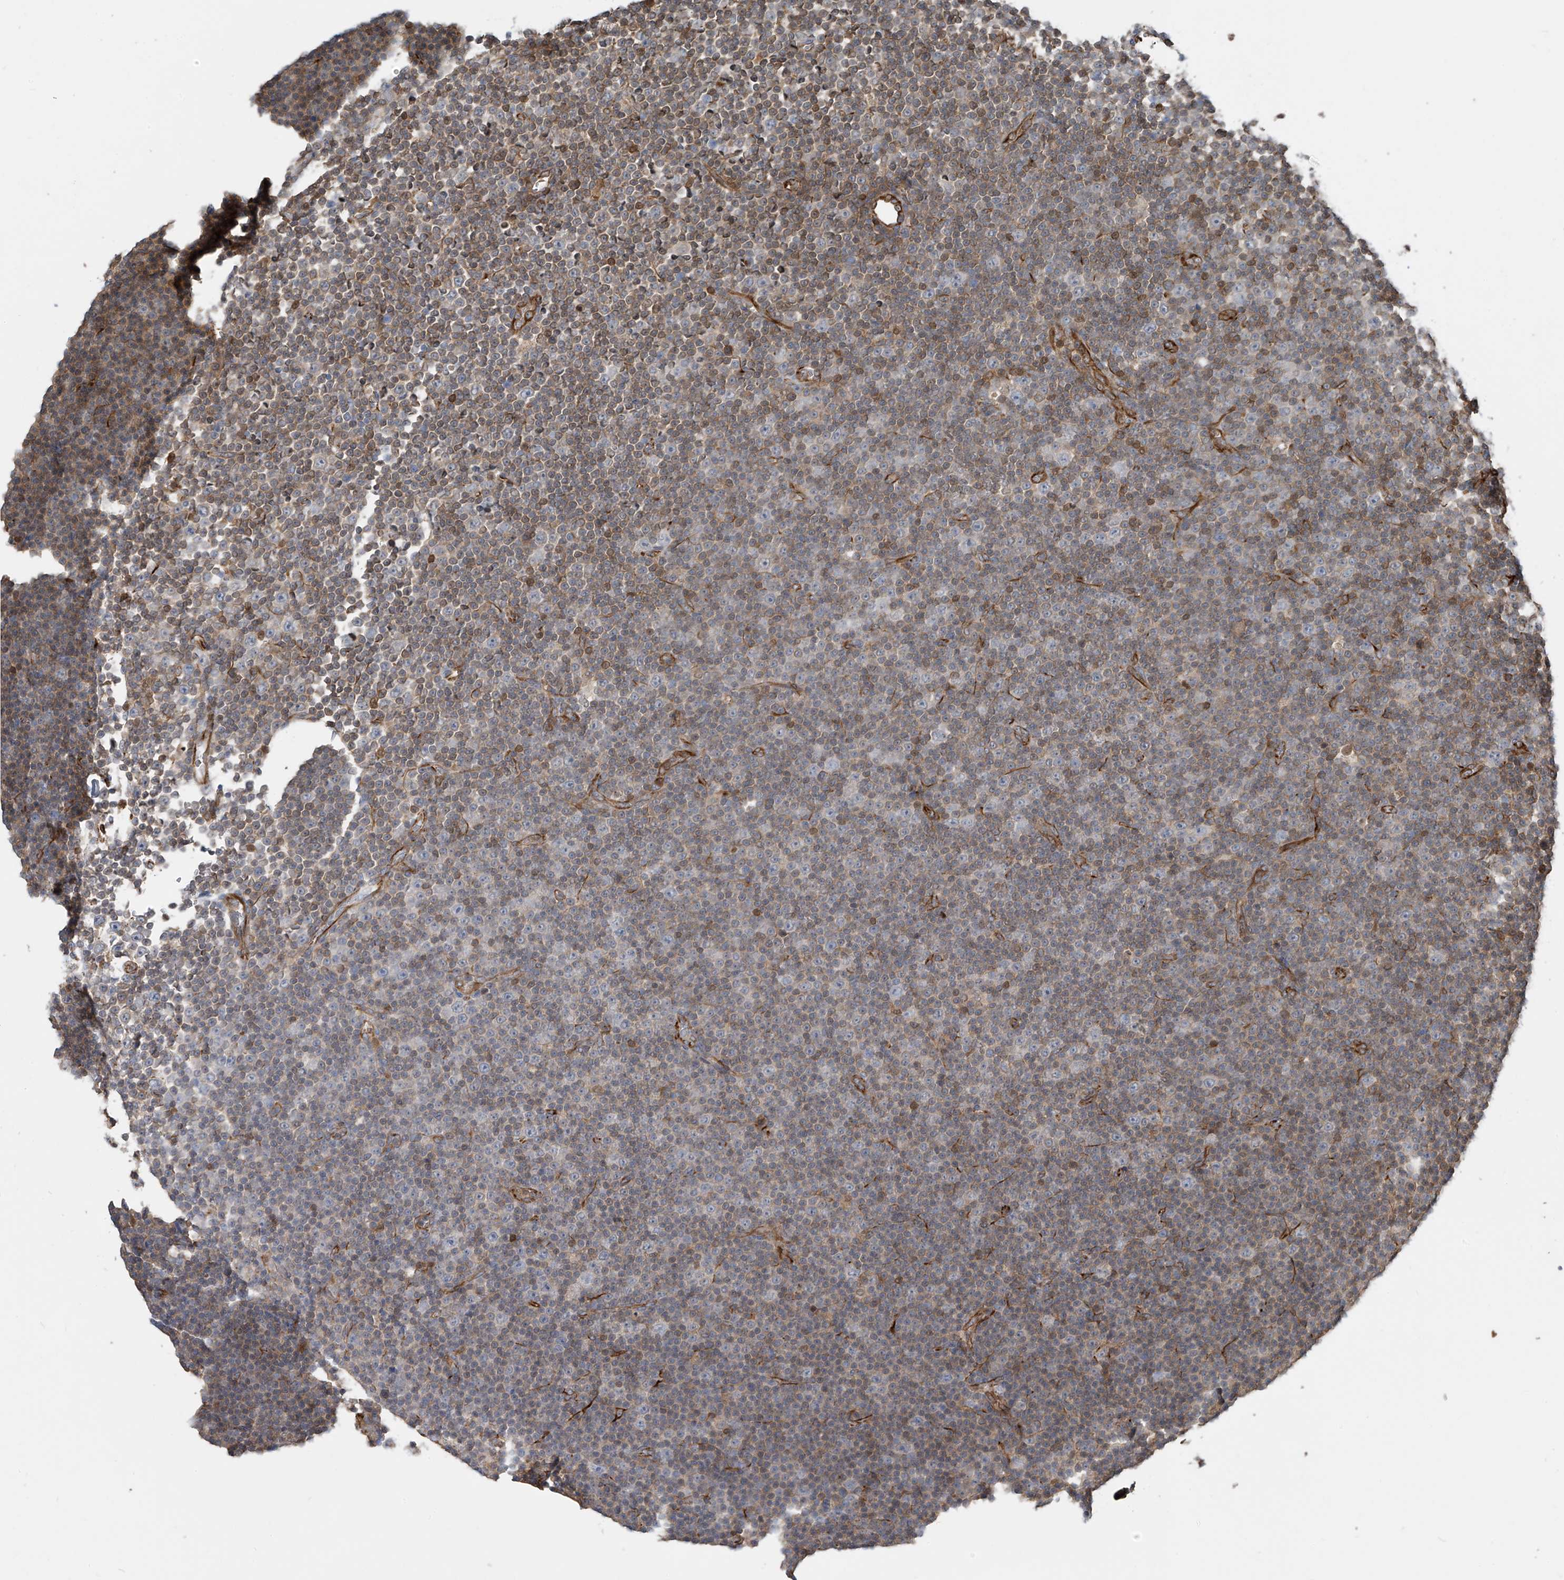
{"staining": {"intensity": "weak", "quantity": "25%-75%", "location": "cytoplasmic/membranous"}, "tissue": "lymphoma", "cell_type": "Tumor cells", "image_type": "cancer", "snomed": [{"axis": "morphology", "description": "Malignant lymphoma, non-Hodgkin's type, Low grade"}, {"axis": "topography", "description": "Lymph node"}], "caption": "Weak cytoplasmic/membranous expression is appreciated in about 25%-75% of tumor cells in malignant lymphoma, non-Hodgkin's type (low-grade). (Brightfield microscopy of DAB IHC at high magnification).", "gene": "SH3BGRL3", "patient": {"sex": "female", "age": 67}}